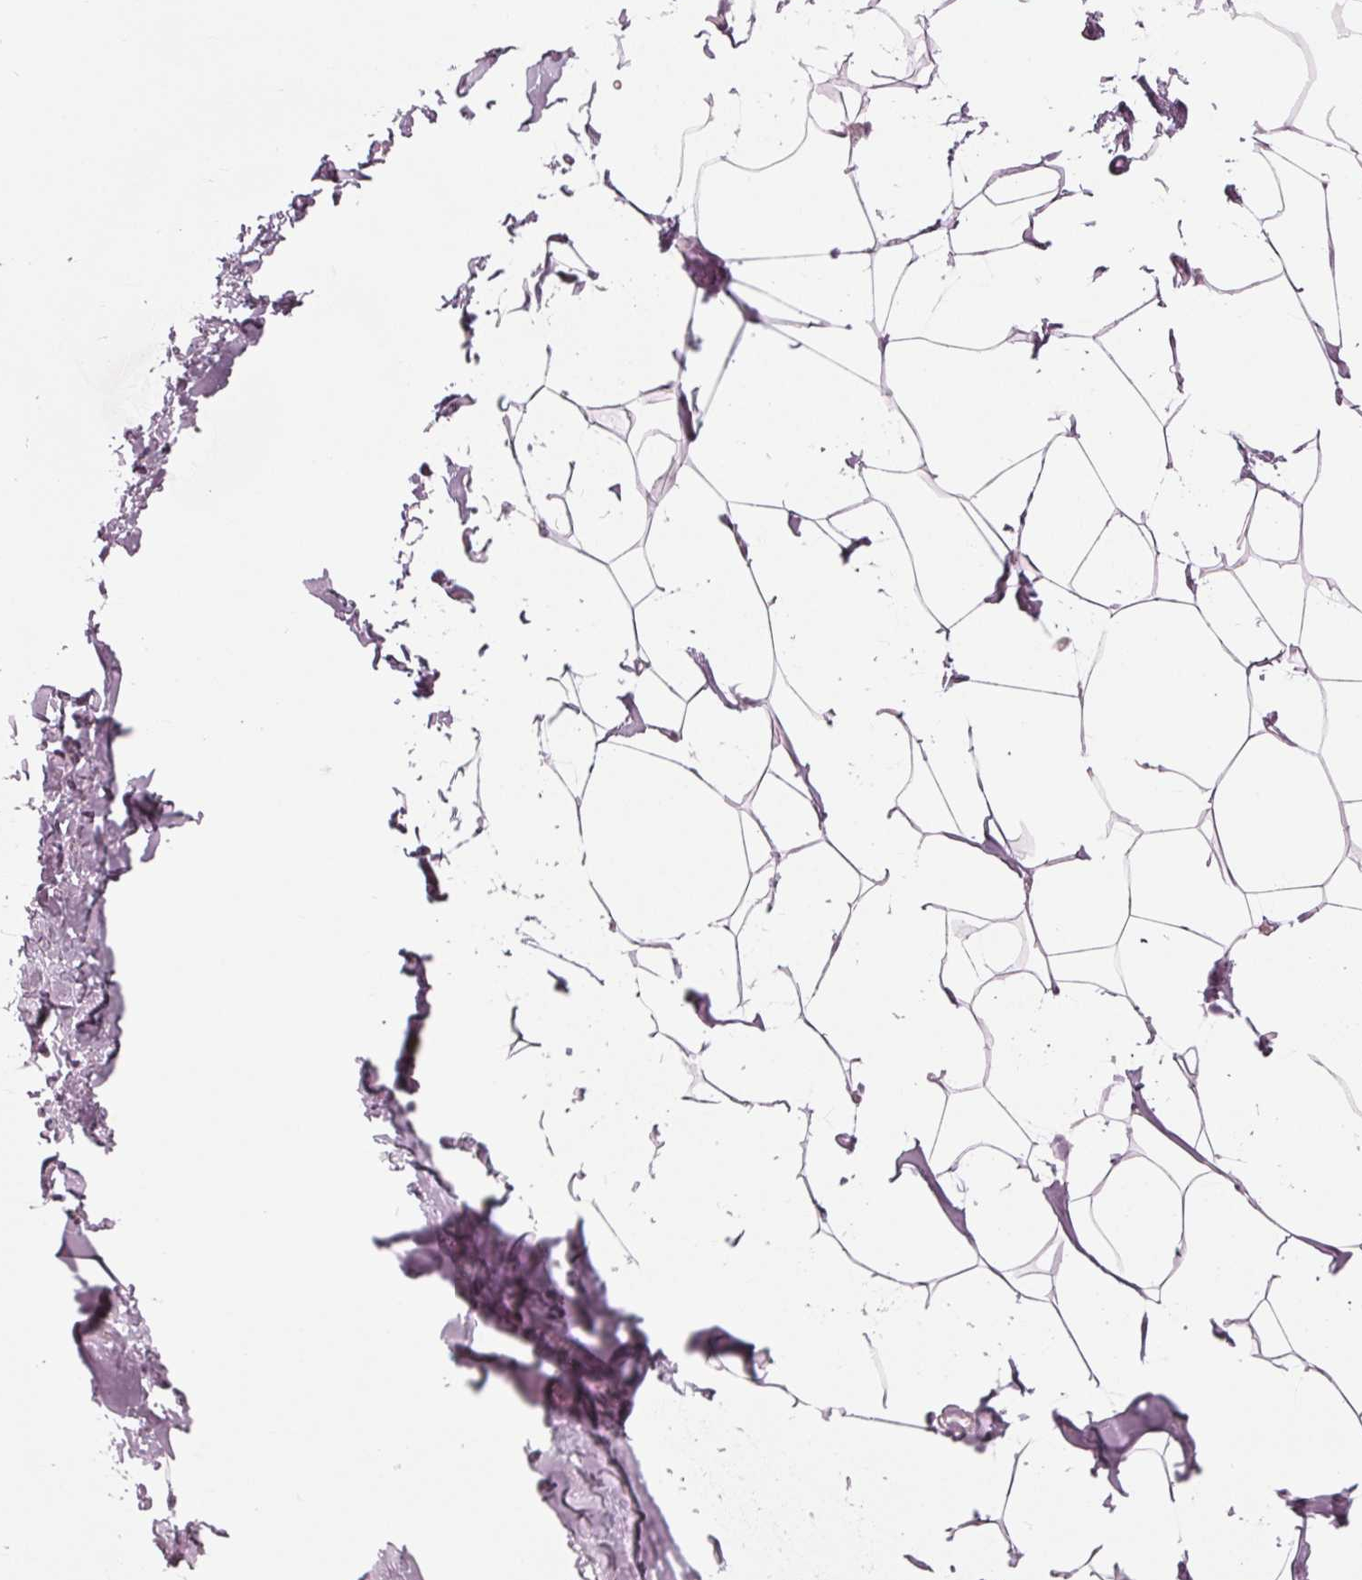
{"staining": {"intensity": "negative", "quantity": "none", "location": "none"}, "tissue": "breast", "cell_type": "Adipocytes", "image_type": "normal", "snomed": [{"axis": "morphology", "description": "Normal tissue, NOS"}, {"axis": "topography", "description": "Breast"}], "caption": "An IHC histopathology image of benign breast is shown. There is no staining in adipocytes of breast.", "gene": "KRT28", "patient": {"sex": "female", "age": 32}}